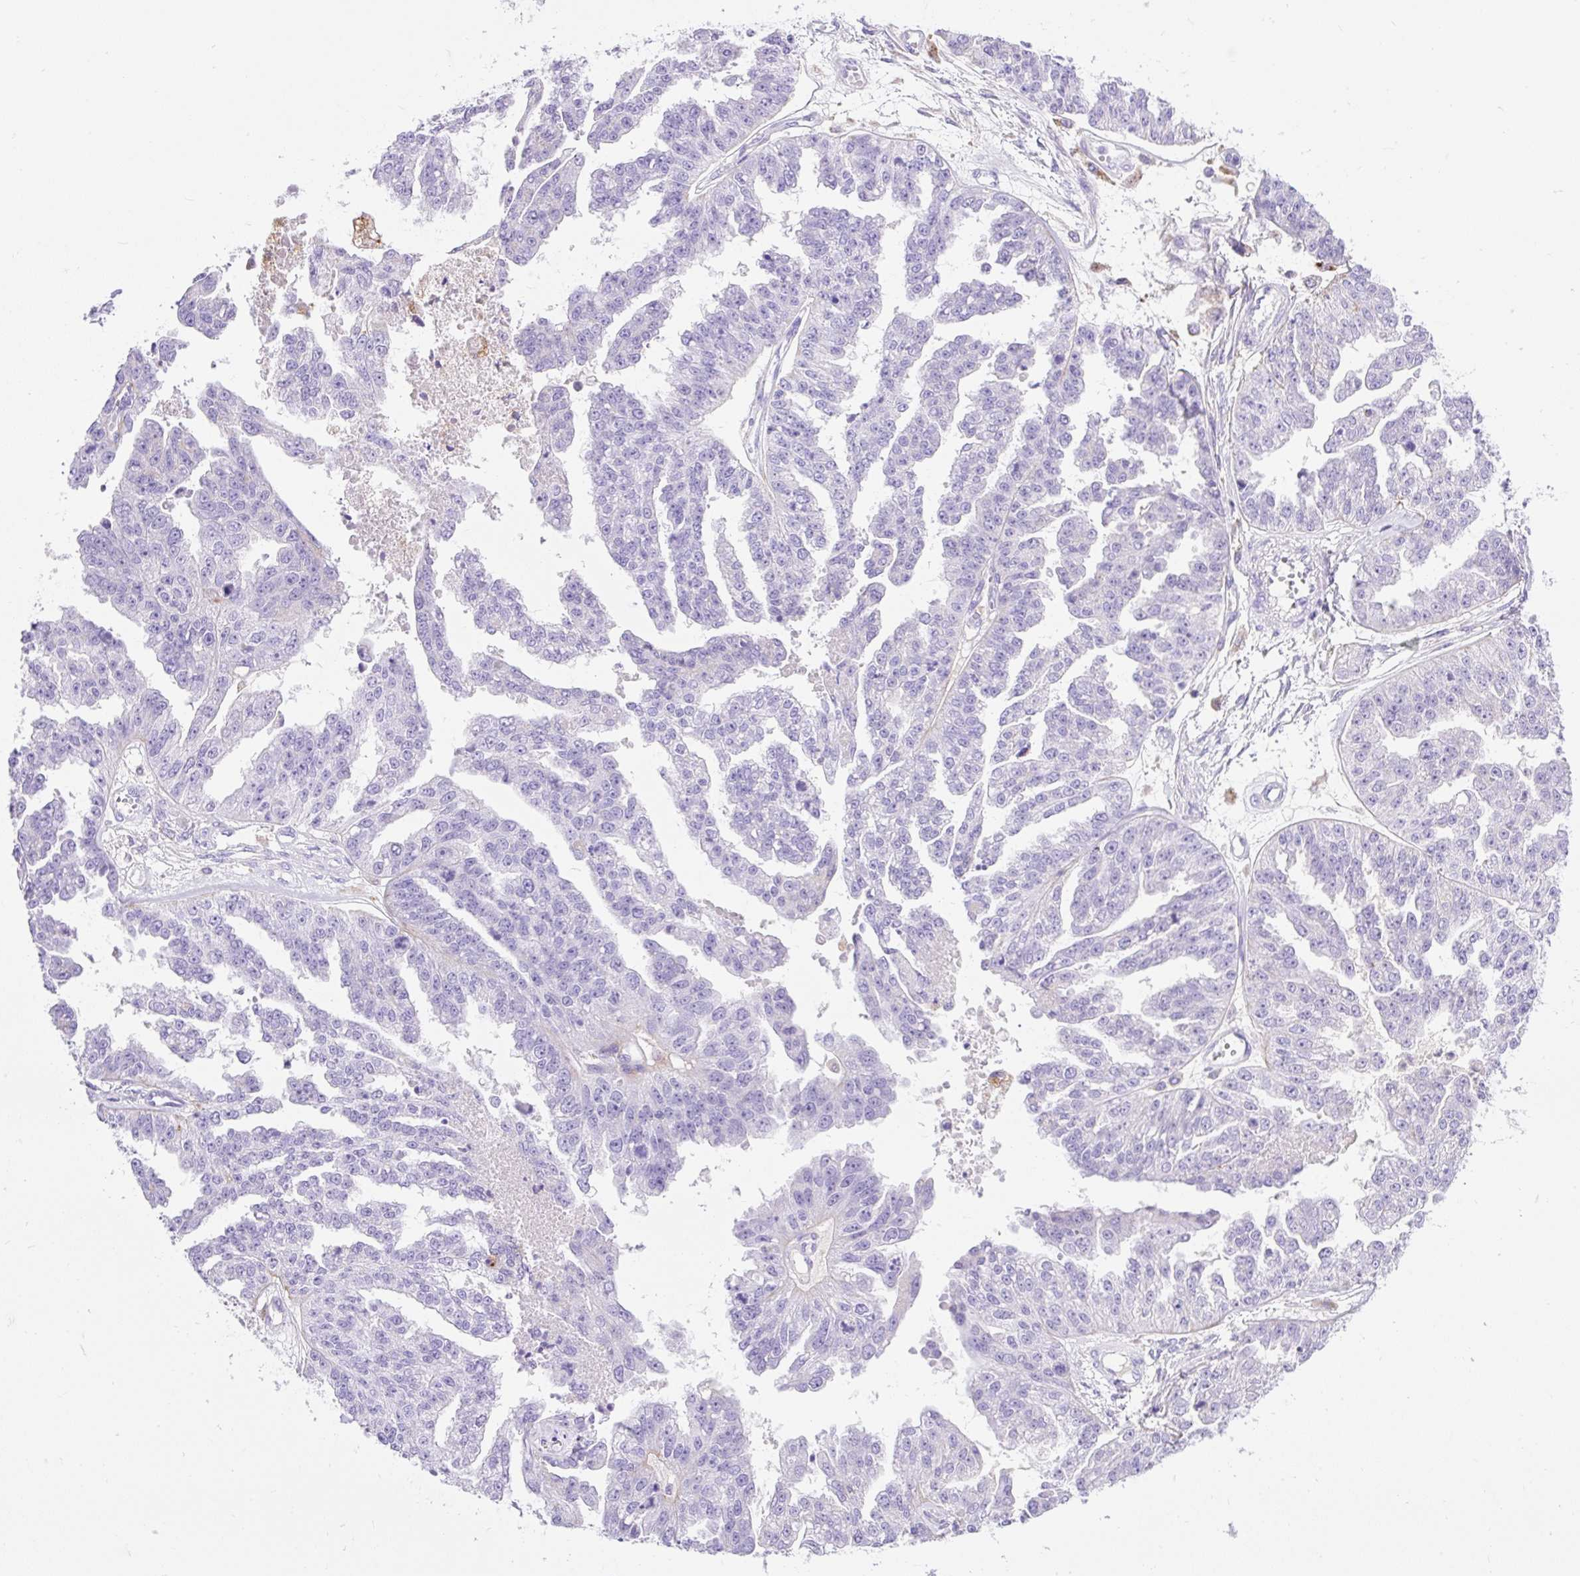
{"staining": {"intensity": "negative", "quantity": "none", "location": "none"}, "tissue": "ovarian cancer", "cell_type": "Tumor cells", "image_type": "cancer", "snomed": [{"axis": "morphology", "description": "Cystadenocarcinoma, serous, NOS"}, {"axis": "topography", "description": "Ovary"}], "caption": "An IHC histopathology image of ovarian cancer is shown. There is no staining in tumor cells of ovarian cancer.", "gene": "HEXB", "patient": {"sex": "female", "age": 58}}